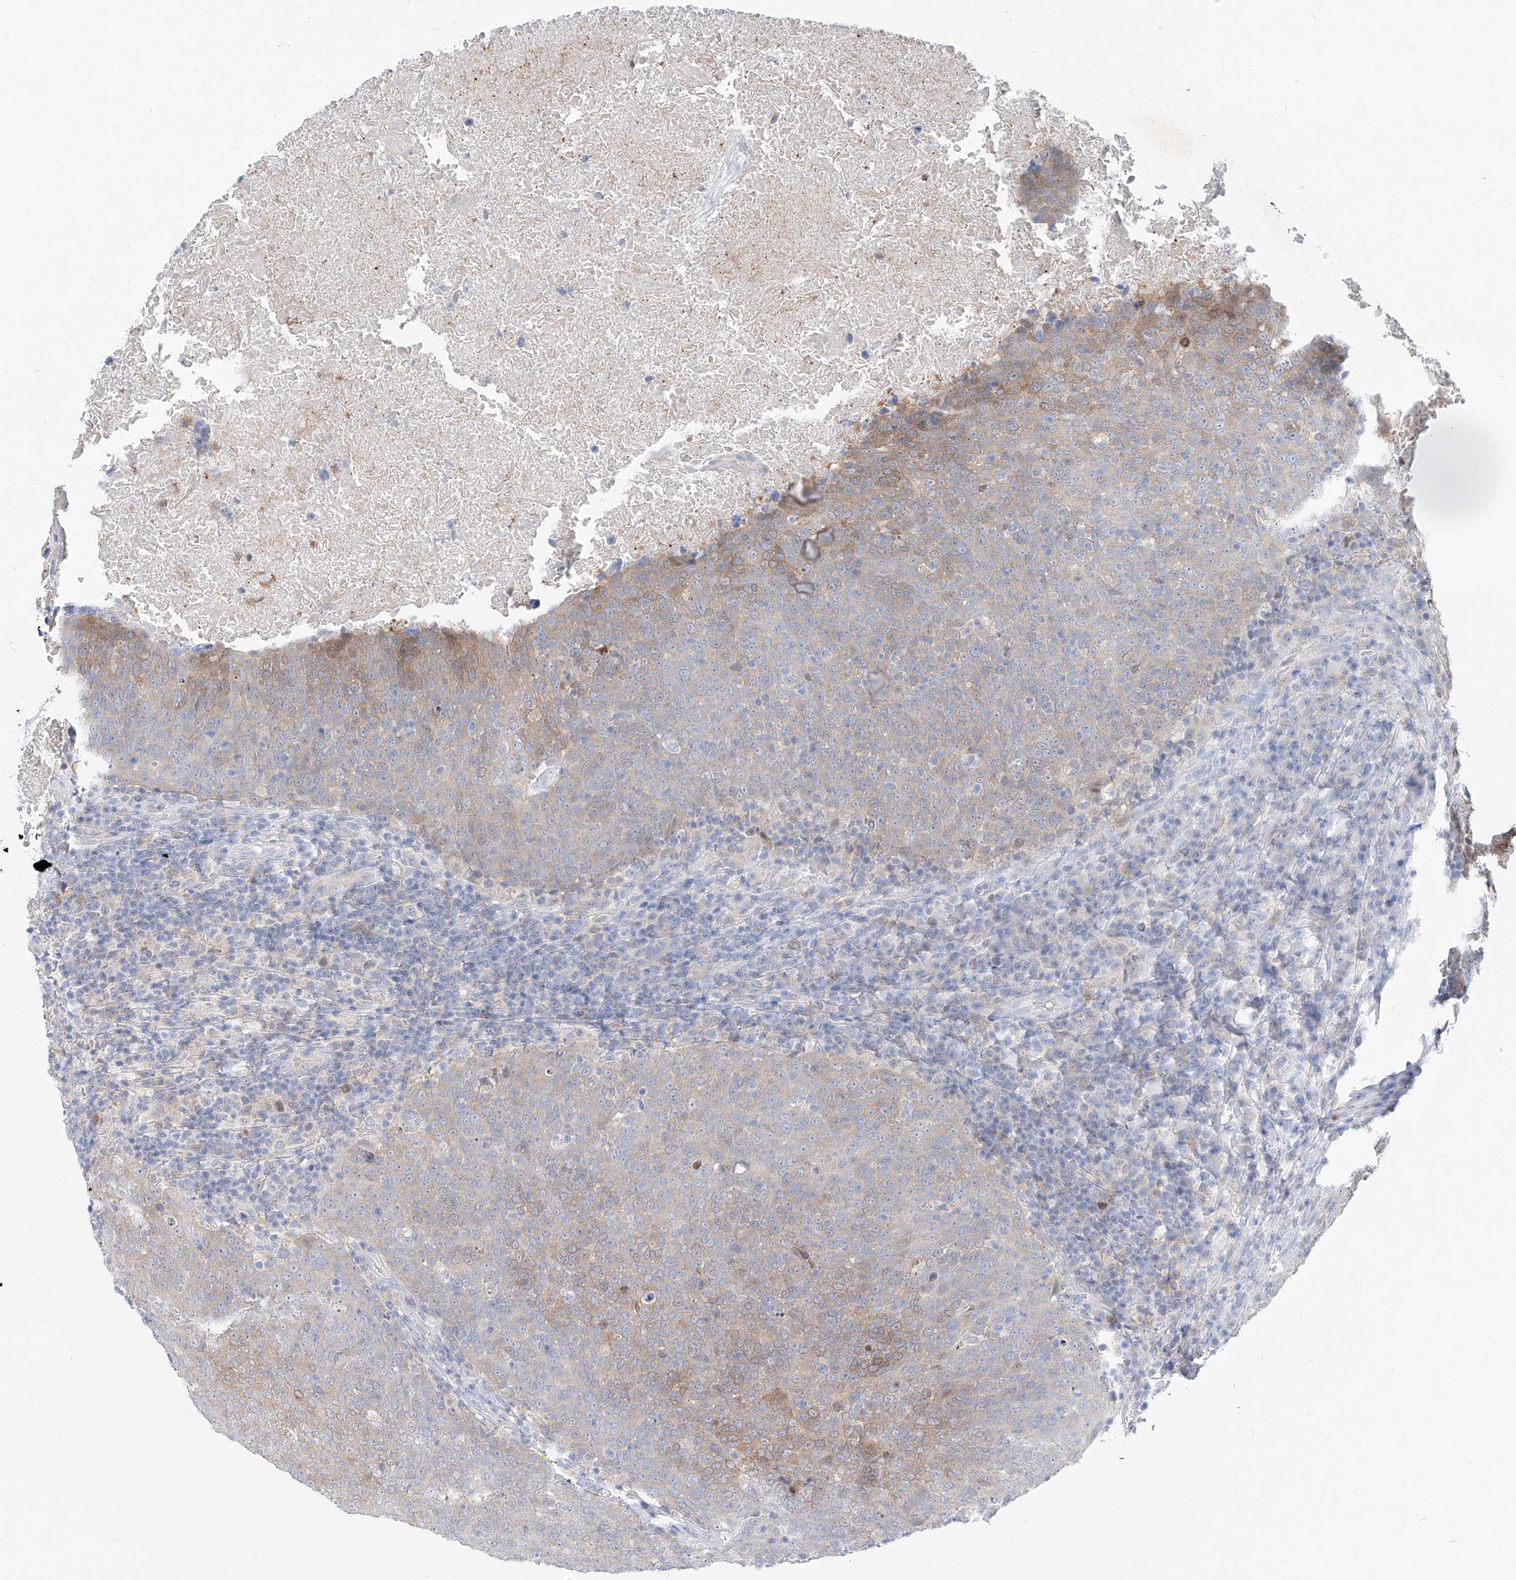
{"staining": {"intensity": "weak", "quantity": "25%-75%", "location": "cytoplasmic/membranous"}, "tissue": "head and neck cancer", "cell_type": "Tumor cells", "image_type": "cancer", "snomed": [{"axis": "morphology", "description": "Squamous cell carcinoma, NOS"}, {"axis": "morphology", "description": "Squamous cell carcinoma, metastatic, NOS"}, {"axis": "topography", "description": "Lymph node"}, {"axis": "topography", "description": "Head-Neck"}], "caption": "This image reveals IHC staining of human metastatic squamous cell carcinoma (head and neck), with low weak cytoplasmic/membranous positivity in about 25%-75% of tumor cells.", "gene": "UFL1", "patient": {"sex": "male", "age": 62}}